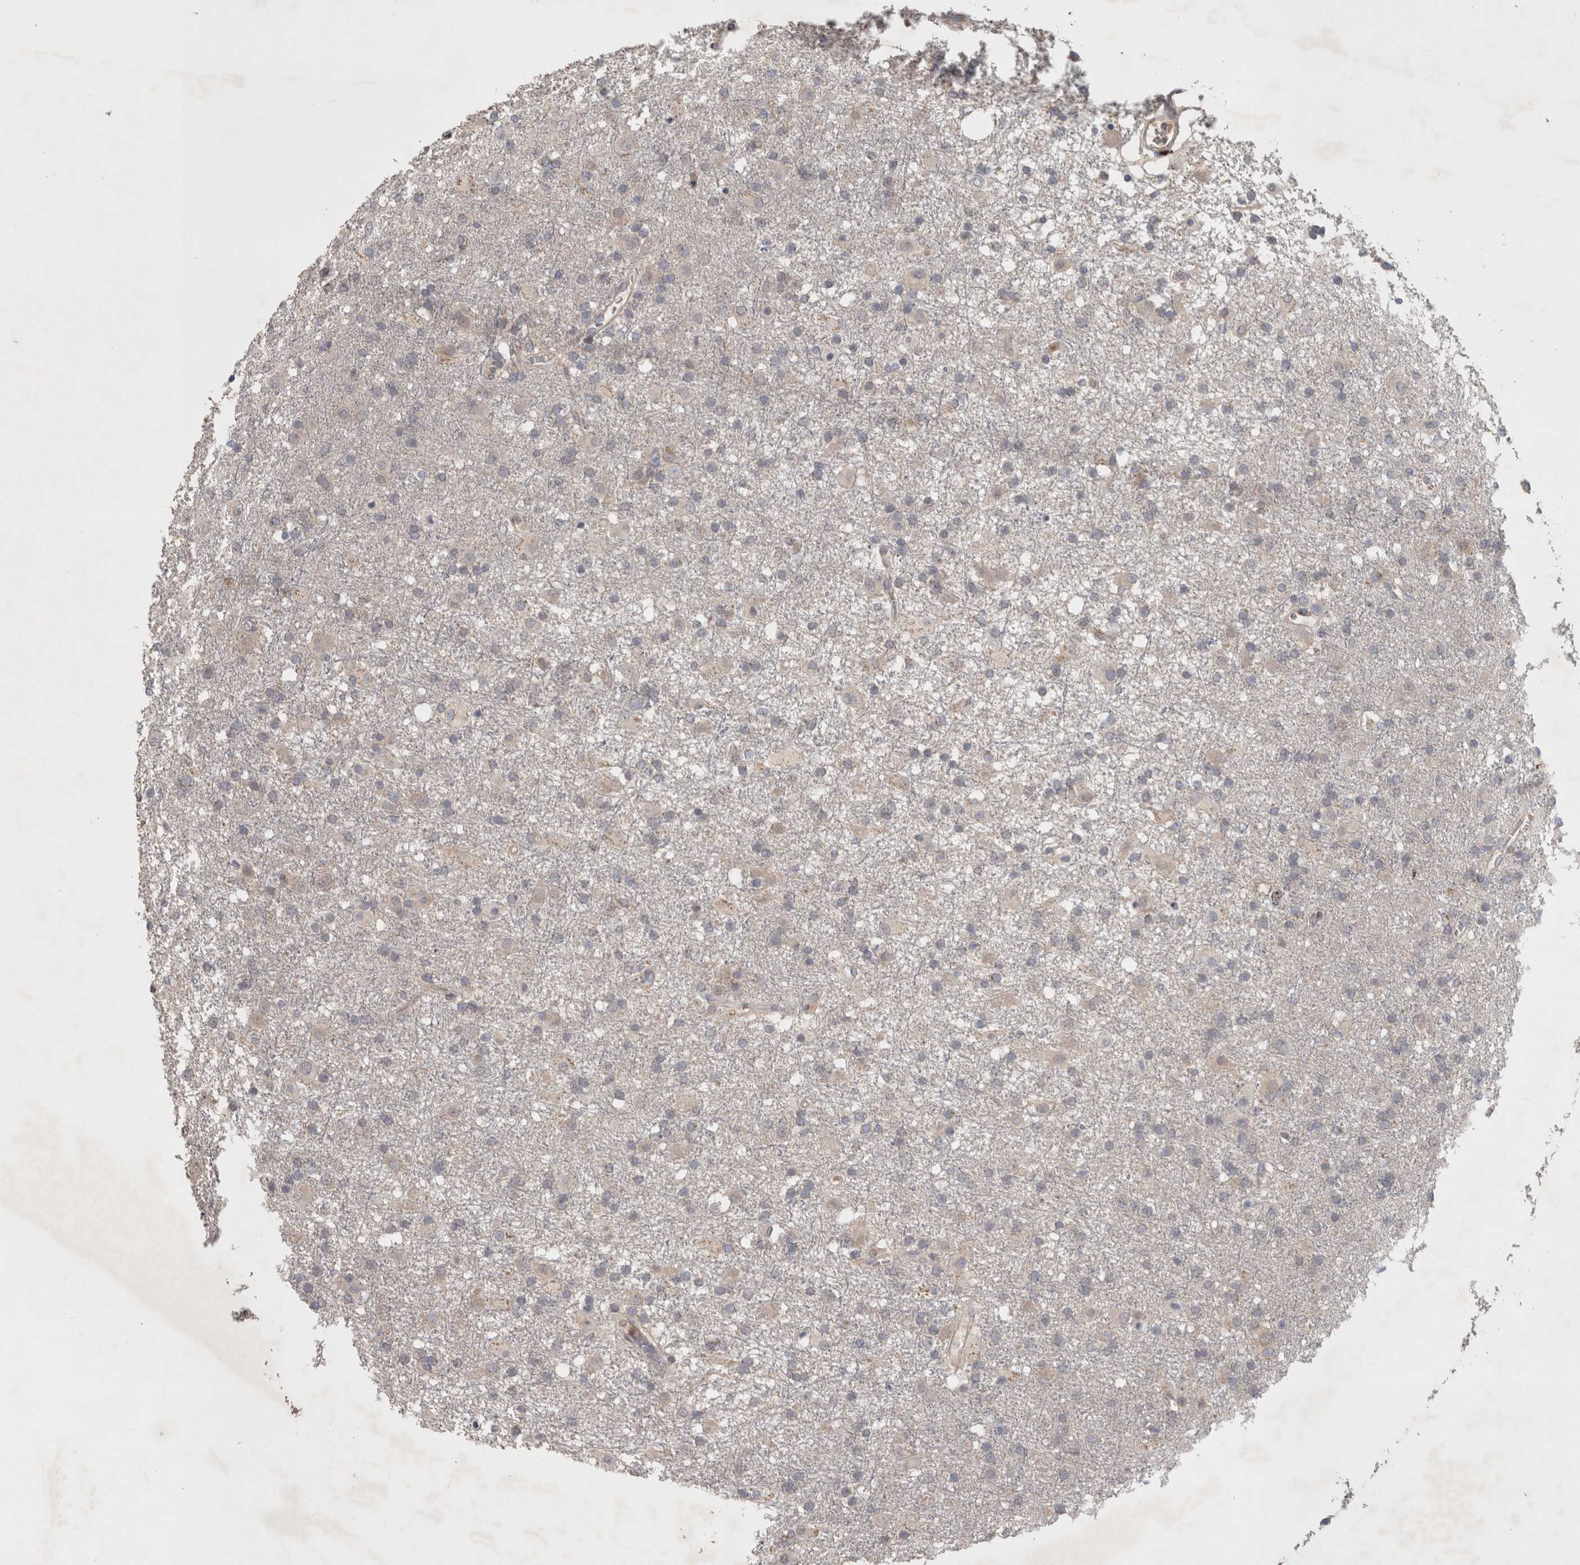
{"staining": {"intensity": "negative", "quantity": "none", "location": "none"}, "tissue": "glioma", "cell_type": "Tumor cells", "image_type": "cancer", "snomed": [{"axis": "morphology", "description": "Glioma, malignant, Low grade"}, {"axis": "topography", "description": "Brain"}], "caption": "Tumor cells show no significant positivity in glioma.", "gene": "GFRA2", "patient": {"sex": "male", "age": 65}}